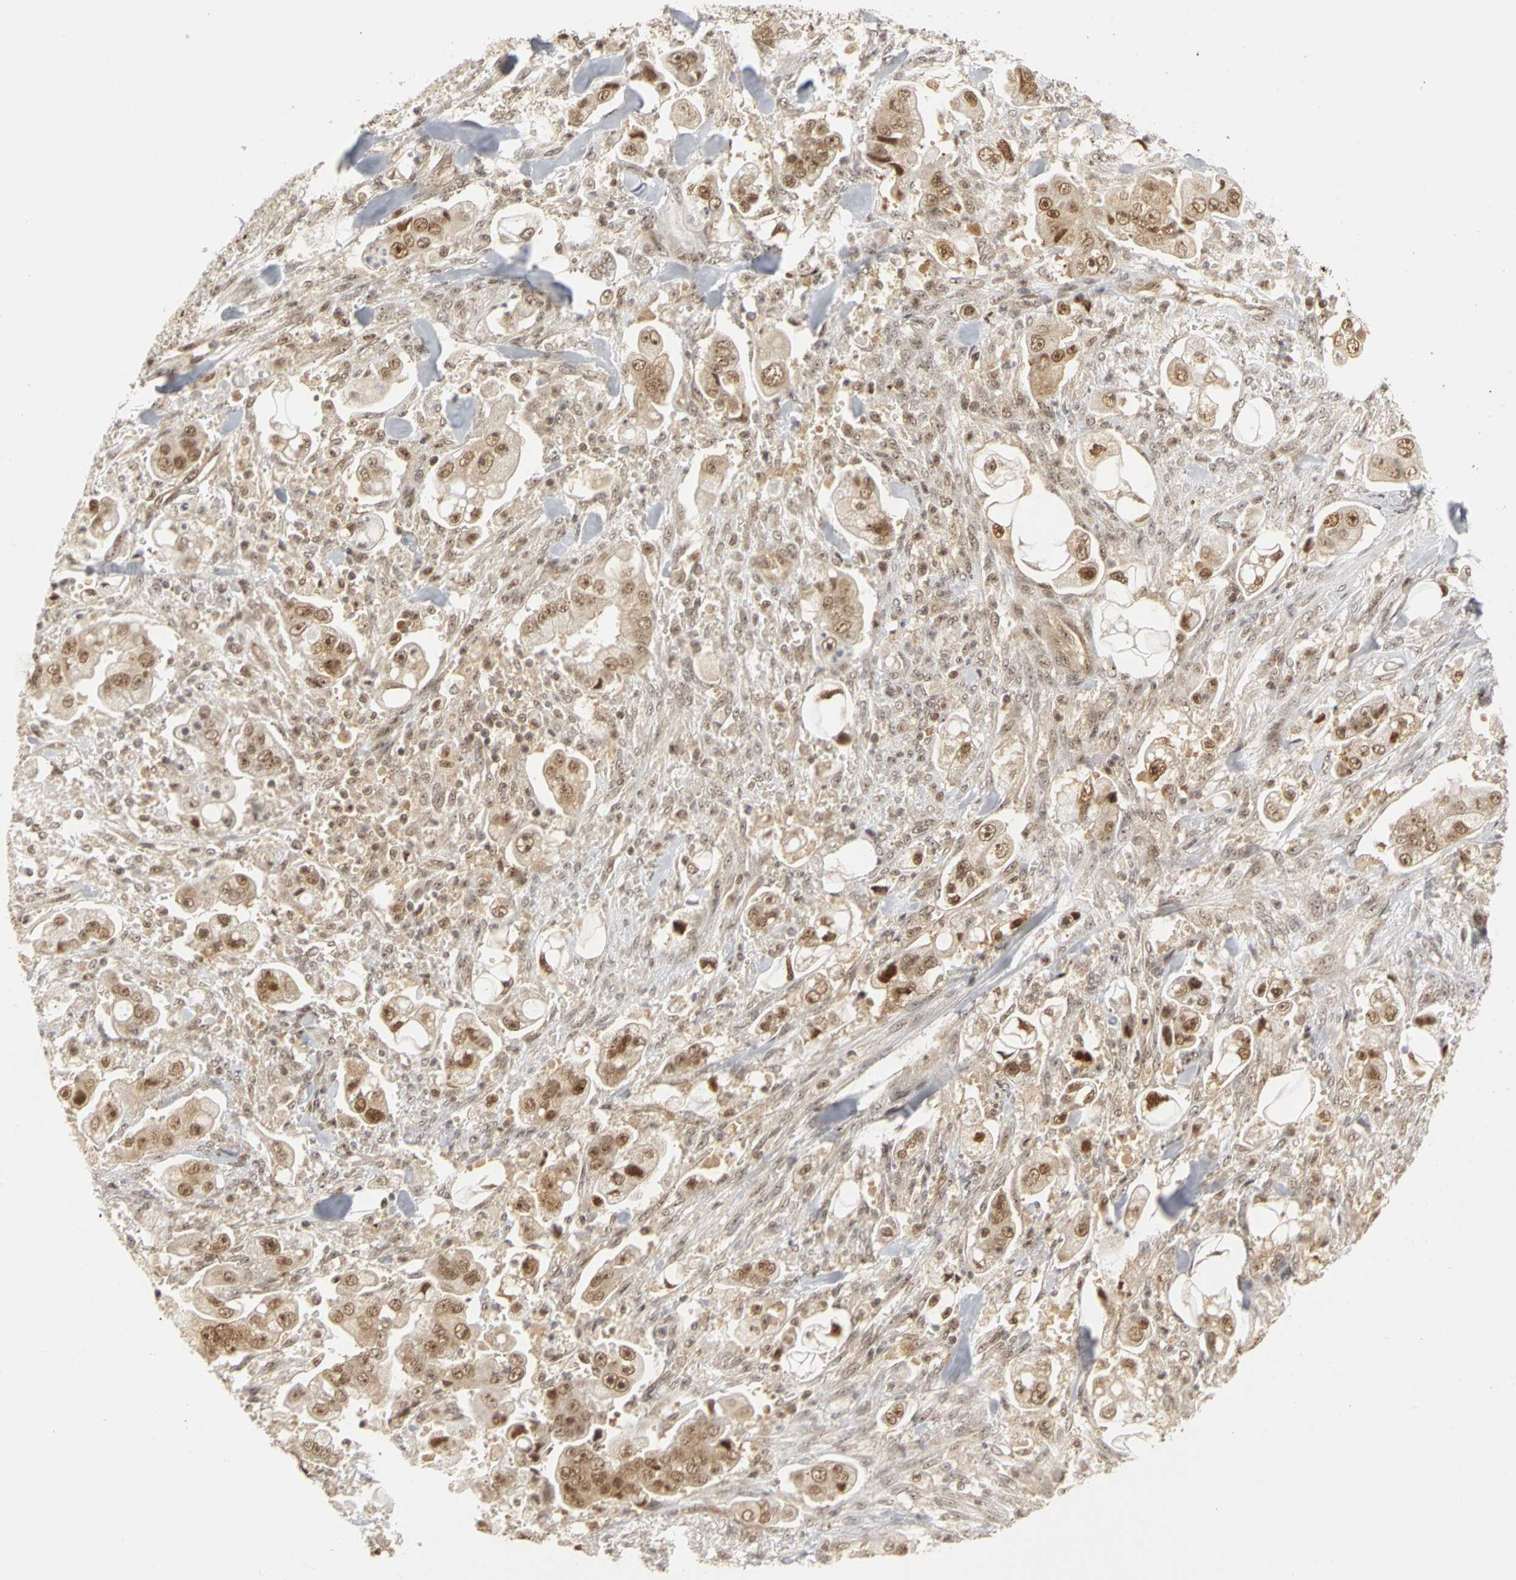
{"staining": {"intensity": "moderate", "quantity": ">75%", "location": "cytoplasmic/membranous,nuclear"}, "tissue": "stomach cancer", "cell_type": "Tumor cells", "image_type": "cancer", "snomed": [{"axis": "morphology", "description": "Adenocarcinoma, NOS"}, {"axis": "topography", "description": "Stomach"}], "caption": "Protein analysis of stomach cancer tissue displays moderate cytoplasmic/membranous and nuclear staining in about >75% of tumor cells.", "gene": "CSNK2B", "patient": {"sex": "male", "age": 62}}